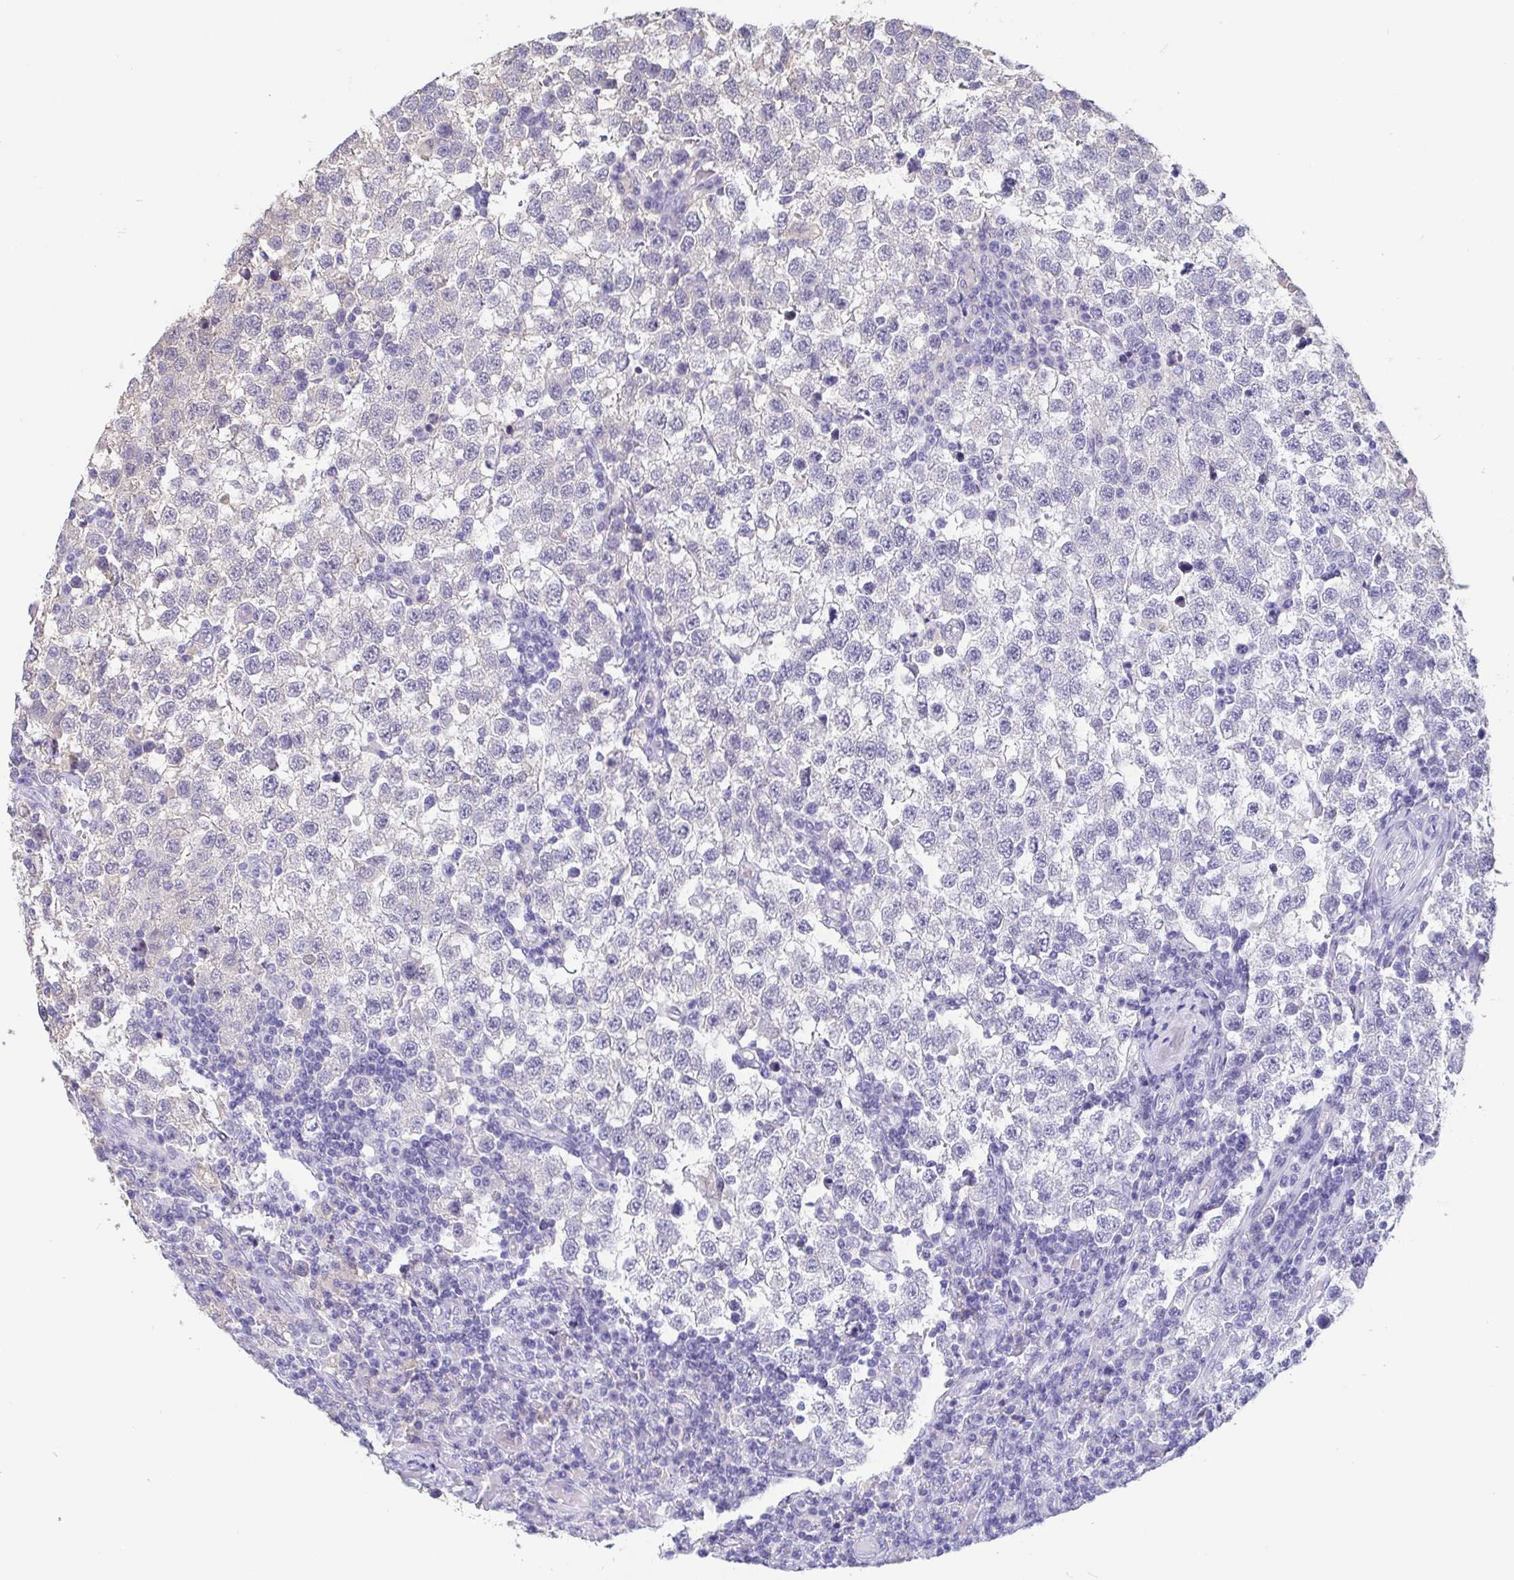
{"staining": {"intensity": "negative", "quantity": "none", "location": "none"}, "tissue": "testis cancer", "cell_type": "Tumor cells", "image_type": "cancer", "snomed": [{"axis": "morphology", "description": "Seminoma, NOS"}, {"axis": "topography", "description": "Testis"}], "caption": "IHC histopathology image of testis cancer (seminoma) stained for a protein (brown), which shows no staining in tumor cells. (DAB (3,3'-diaminobenzidine) immunohistochemistry visualized using brightfield microscopy, high magnification).", "gene": "IDH1", "patient": {"sex": "male", "age": 34}}